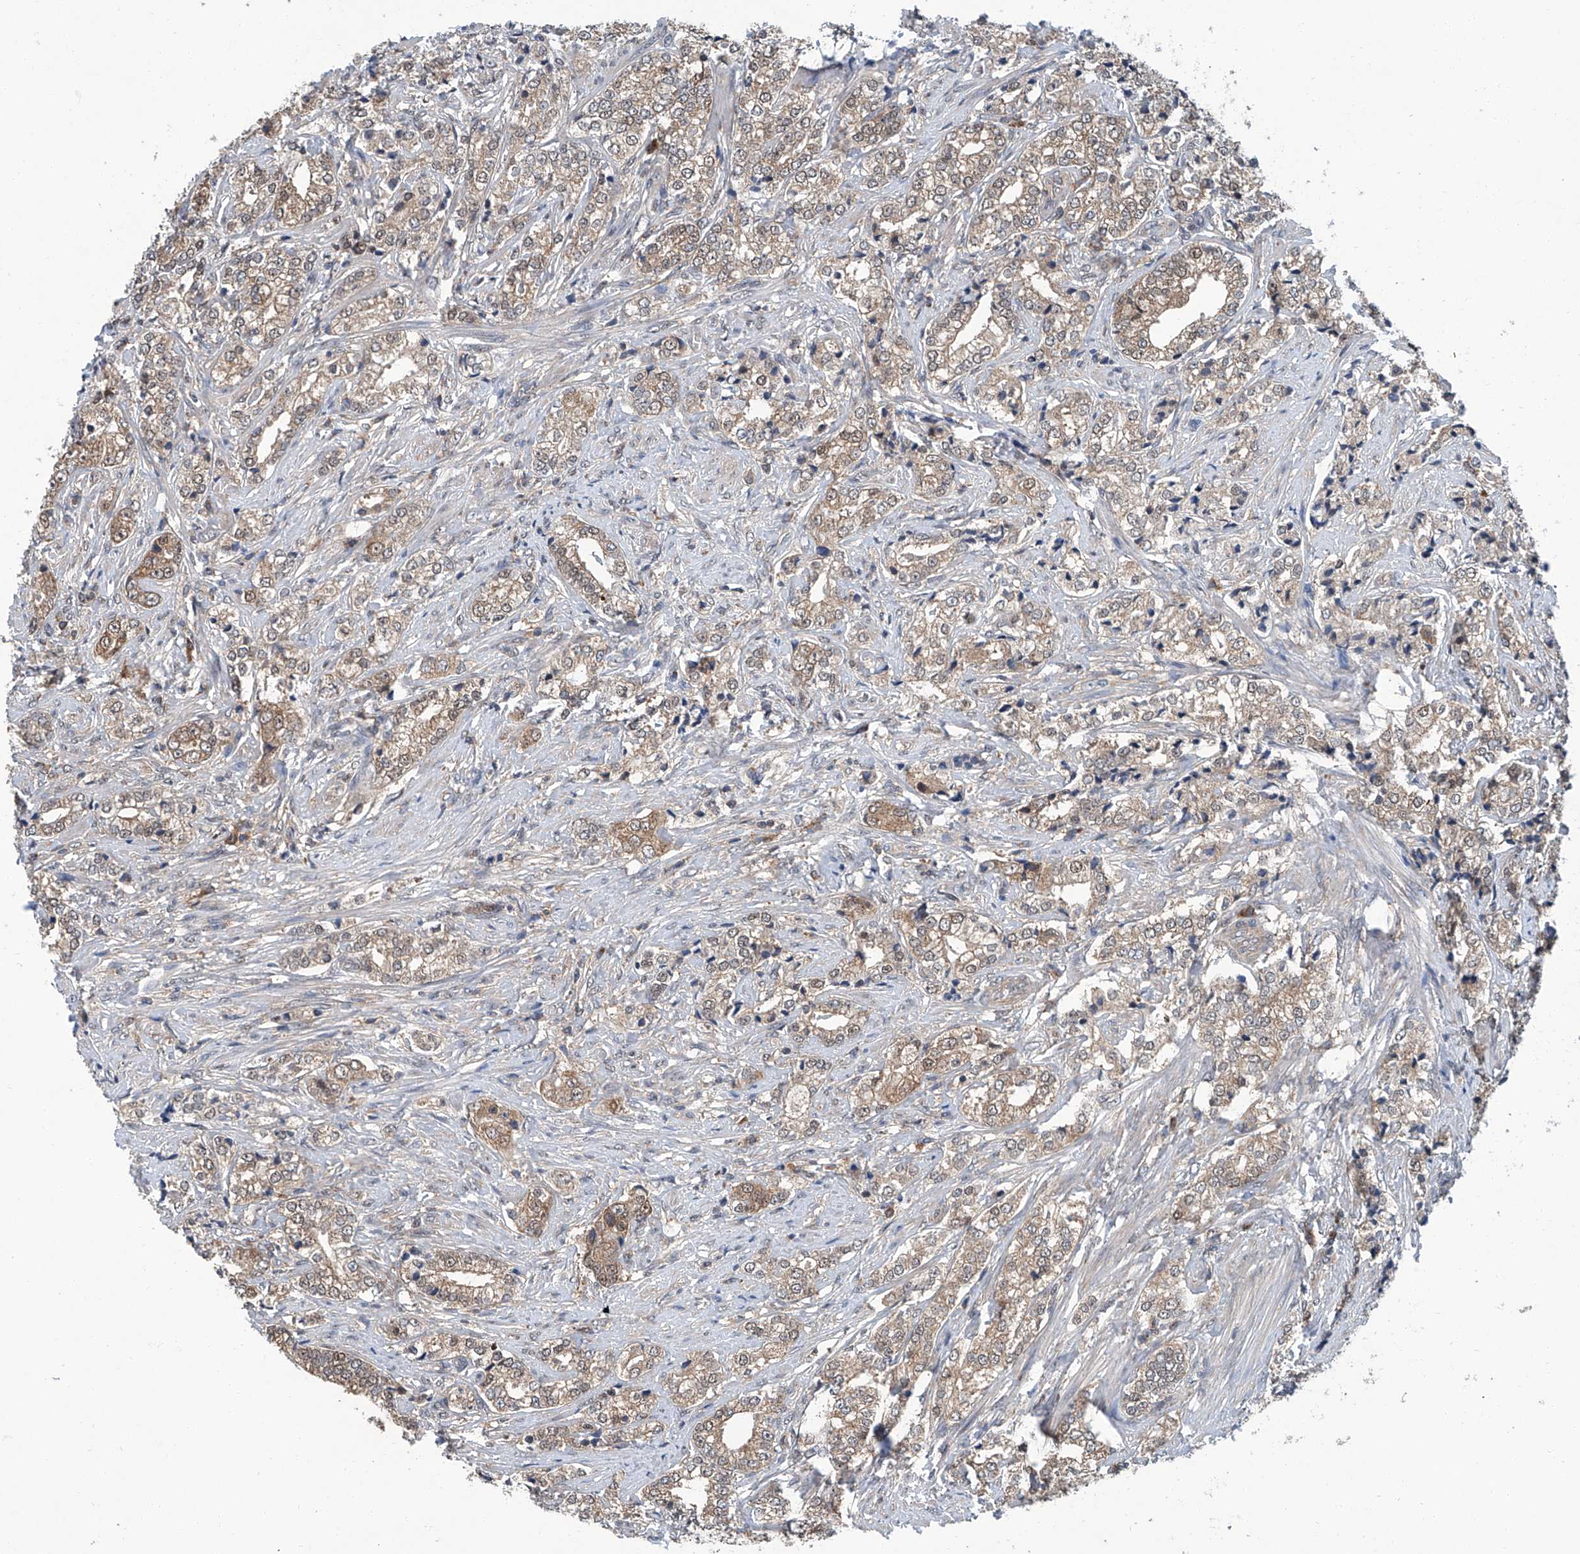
{"staining": {"intensity": "weak", "quantity": ">75%", "location": "cytoplasmic/membranous"}, "tissue": "prostate cancer", "cell_type": "Tumor cells", "image_type": "cancer", "snomed": [{"axis": "morphology", "description": "Adenocarcinoma, High grade"}, {"axis": "topography", "description": "Prostate"}], "caption": "Protein expression analysis of prostate cancer reveals weak cytoplasmic/membranous positivity in about >75% of tumor cells.", "gene": "CLK1", "patient": {"sex": "male", "age": 69}}